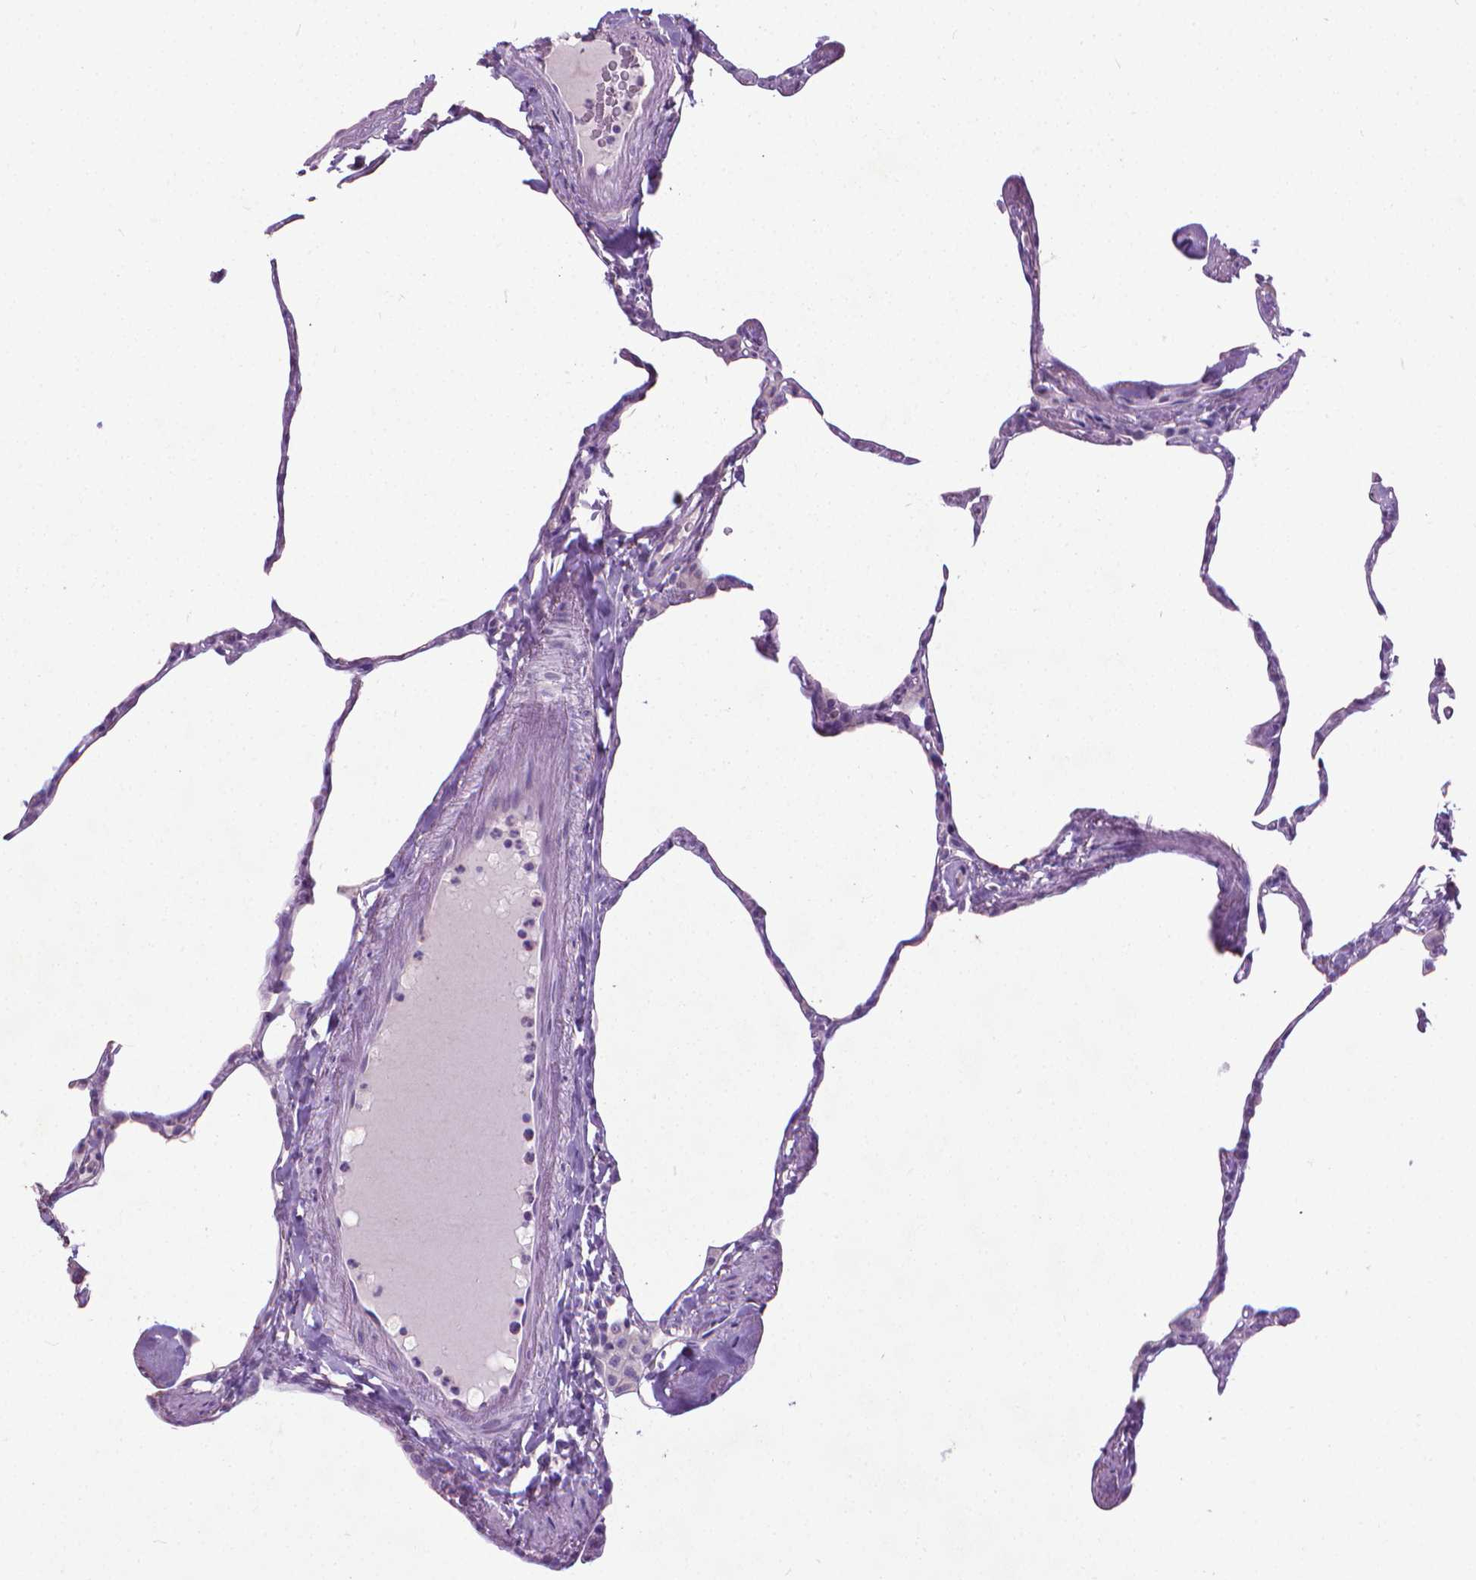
{"staining": {"intensity": "negative", "quantity": "none", "location": "none"}, "tissue": "lung", "cell_type": "Alveolar cells", "image_type": "normal", "snomed": [{"axis": "morphology", "description": "Normal tissue, NOS"}, {"axis": "topography", "description": "Lung"}], "caption": "DAB immunohistochemical staining of unremarkable lung exhibits no significant expression in alveolar cells. Brightfield microscopy of immunohistochemistry (IHC) stained with DAB (3,3'-diaminobenzidine) (brown) and hematoxylin (blue), captured at high magnification.", "gene": "KRT5", "patient": {"sex": "male", "age": 65}}